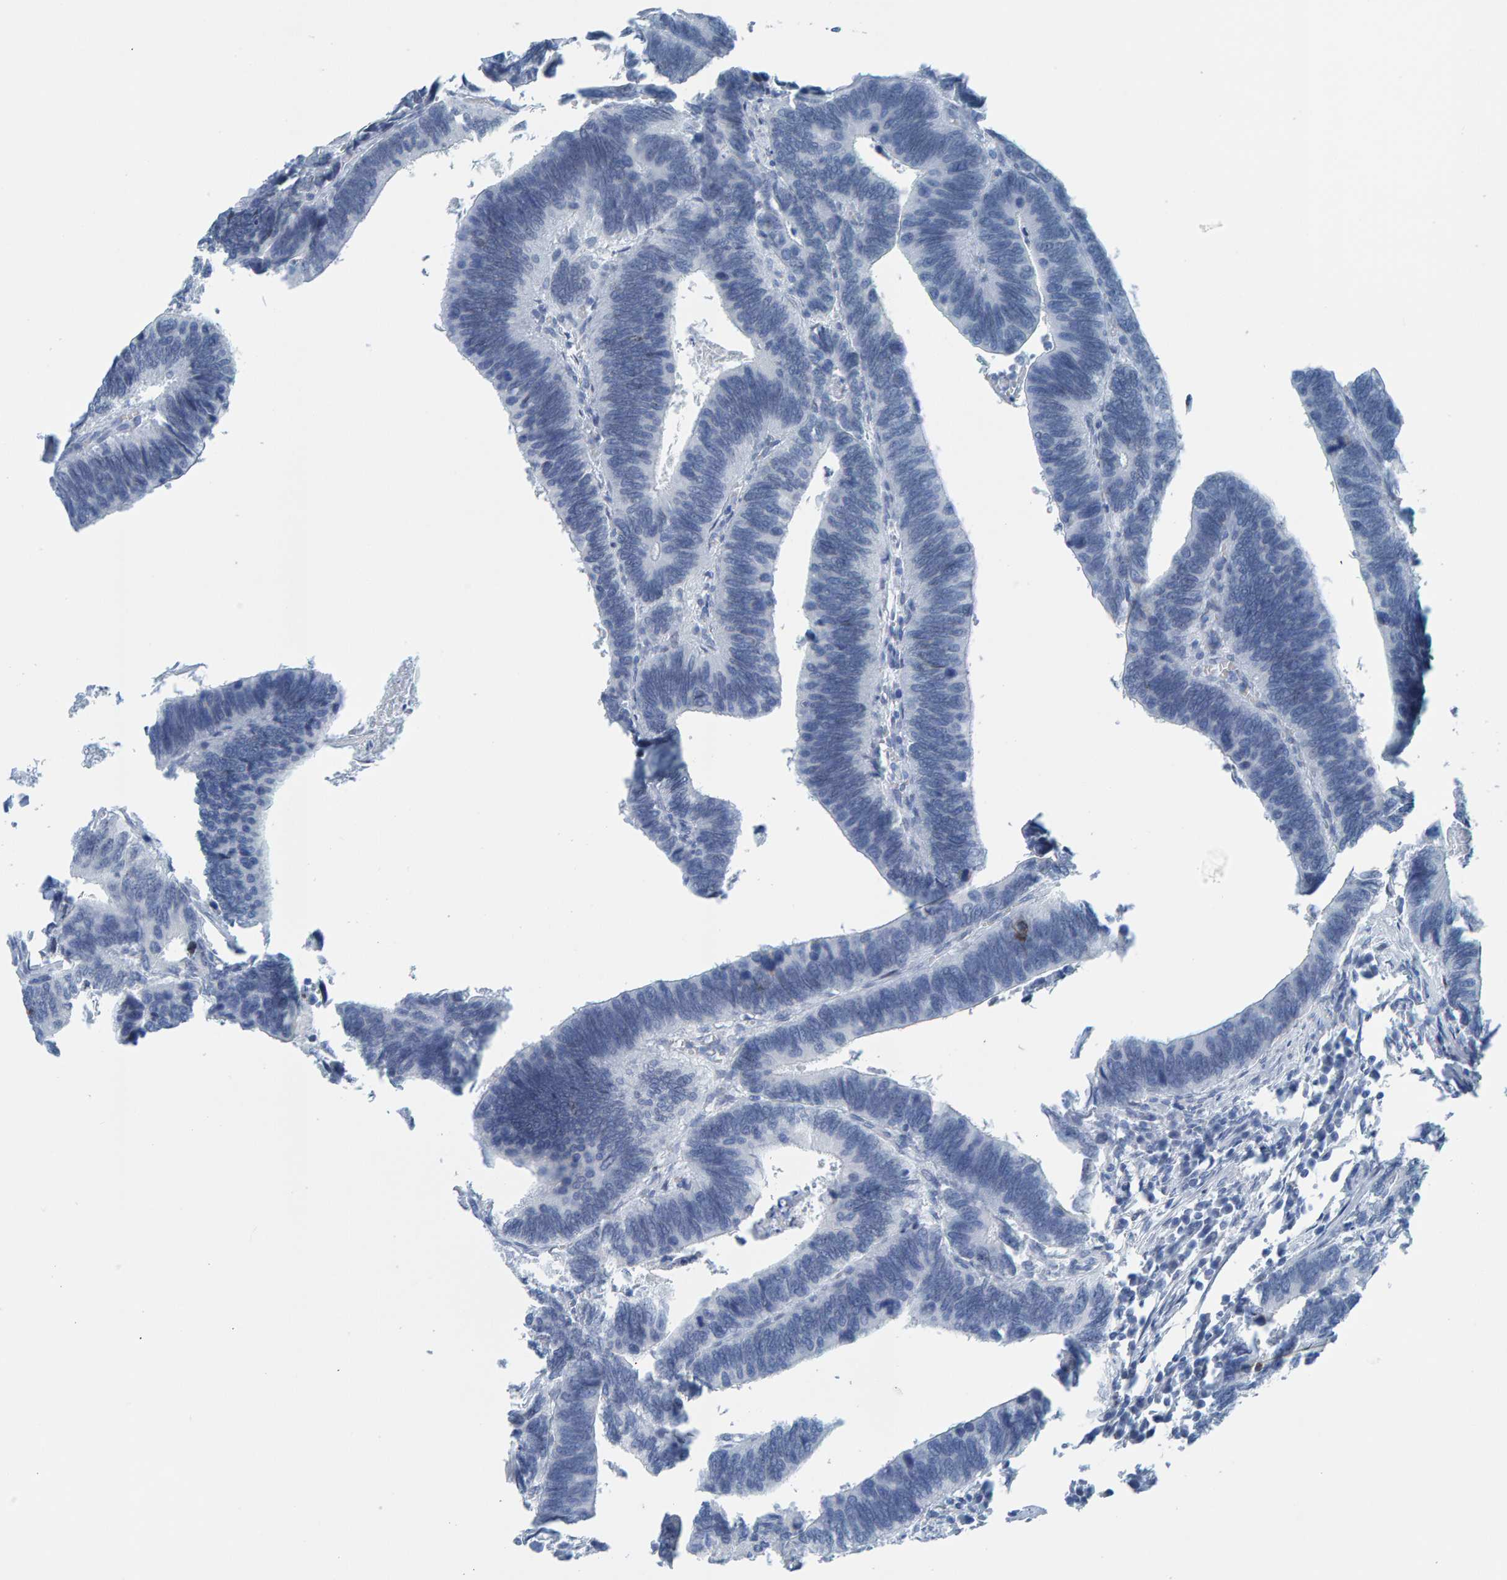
{"staining": {"intensity": "negative", "quantity": "none", "location": "none"}, "tissue": "colorectal cancer", "cell_type": "Tumor cells", "image_type": "cancer", "snomed": [{"axis": "morphology", "description": "Adenocarcinoma, NOS"}, {"axis": "topography", "description": "Colon"}], "caption": "Tumor cells show no significant expression in adenocarcinoma (colorectal).", "gene": "LMNB2", "patient": {"sex": "male", "age": 72}}